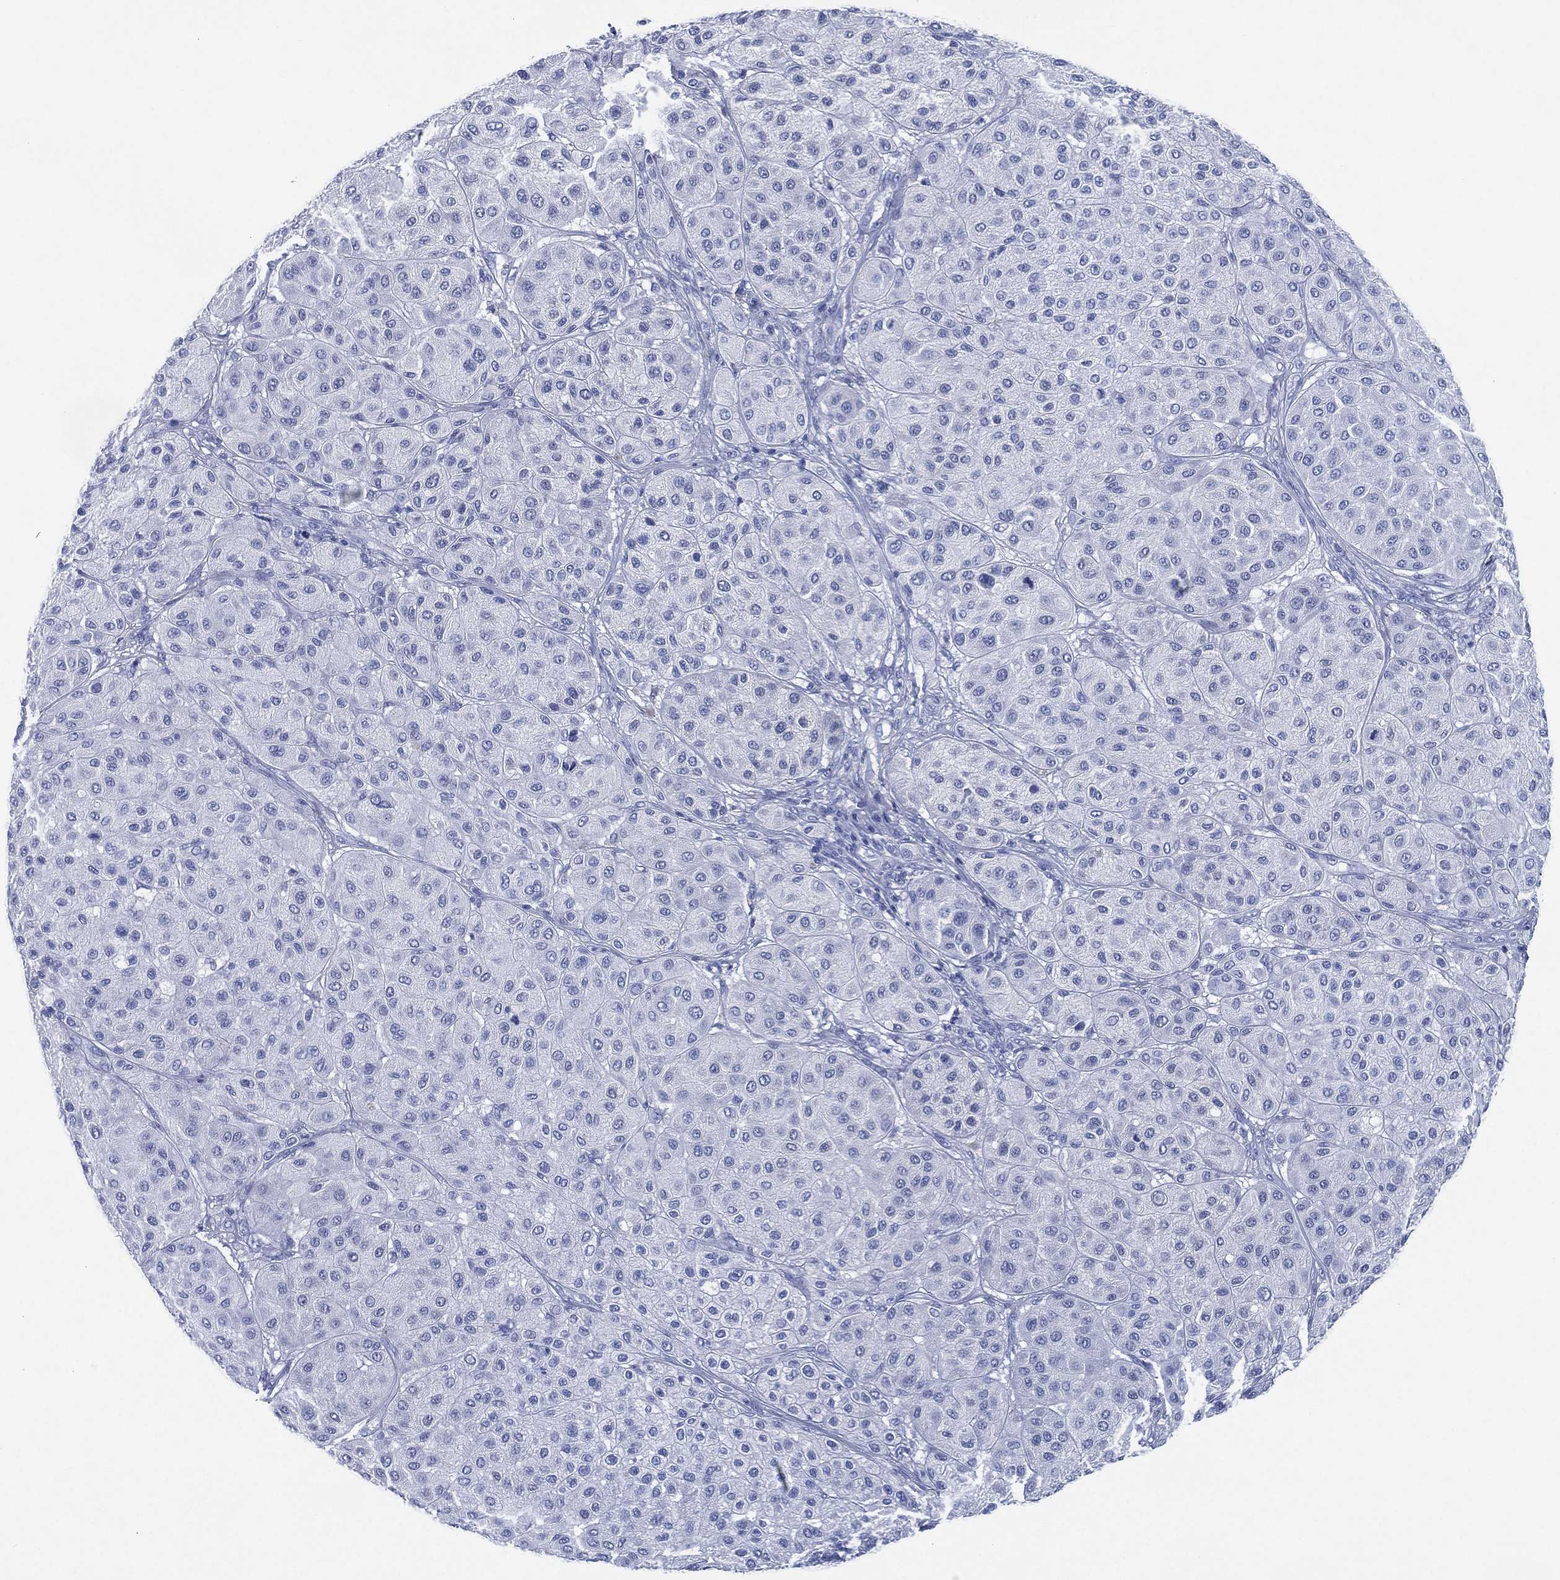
{"staining": {"intensity": "negative", "quantity": "none", "location": "none"}, "tissue": "melanoma", "cell_type": "Tumor cells", "image_type": "cancer", "snomed": [{"axis": "morphology", "description": "Malignant melanoma, Metastatic site"}, {"axis": "topography", "description": "Smooth muscle"}], "caption": "Malignant melanoma (metastatic site) stained for a protein using immunohistochemistry displays no staining tumor cells.", "gene": "SIGLECL1", "patient": {"sex": "male", "age": 41}}